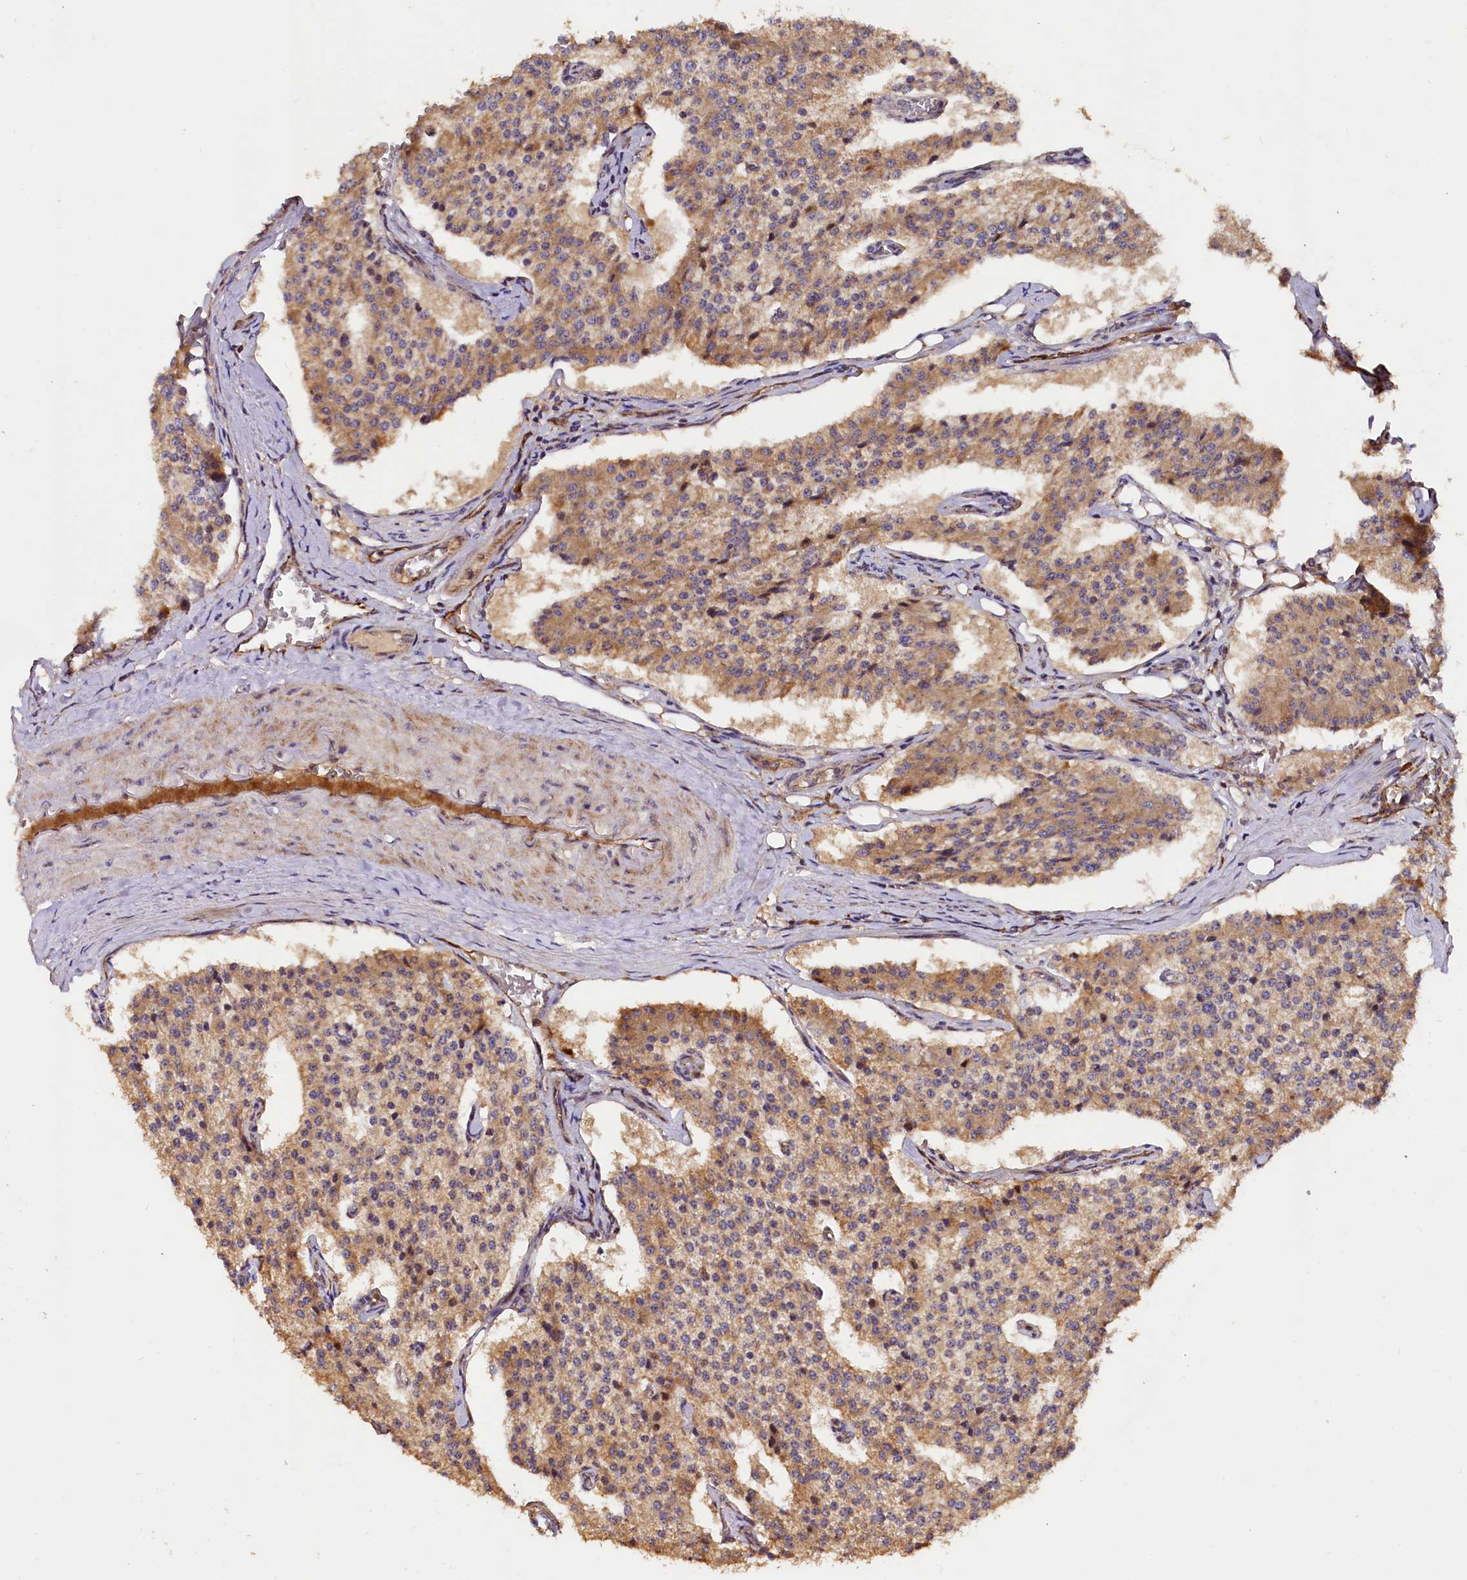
{"staining": {"intensity": "moderate", "quantity": ">75%", "location": "cytoplasmic/membranous"}, "tissue": "carcinoid", "cell_type": "Tumor cells", "image_type": "cancer", "snomed": [{"axis": "morphology", "description": "Carcinoid, malignant, NOS"}, {"axis": "topography", "description": "Colon"}], "caption": "Human carcinoid stained with a protein marker shows moderate staining in tumor cells.", "gene": "RASSF1", "patient": {"sex": "female", "age": 52}}